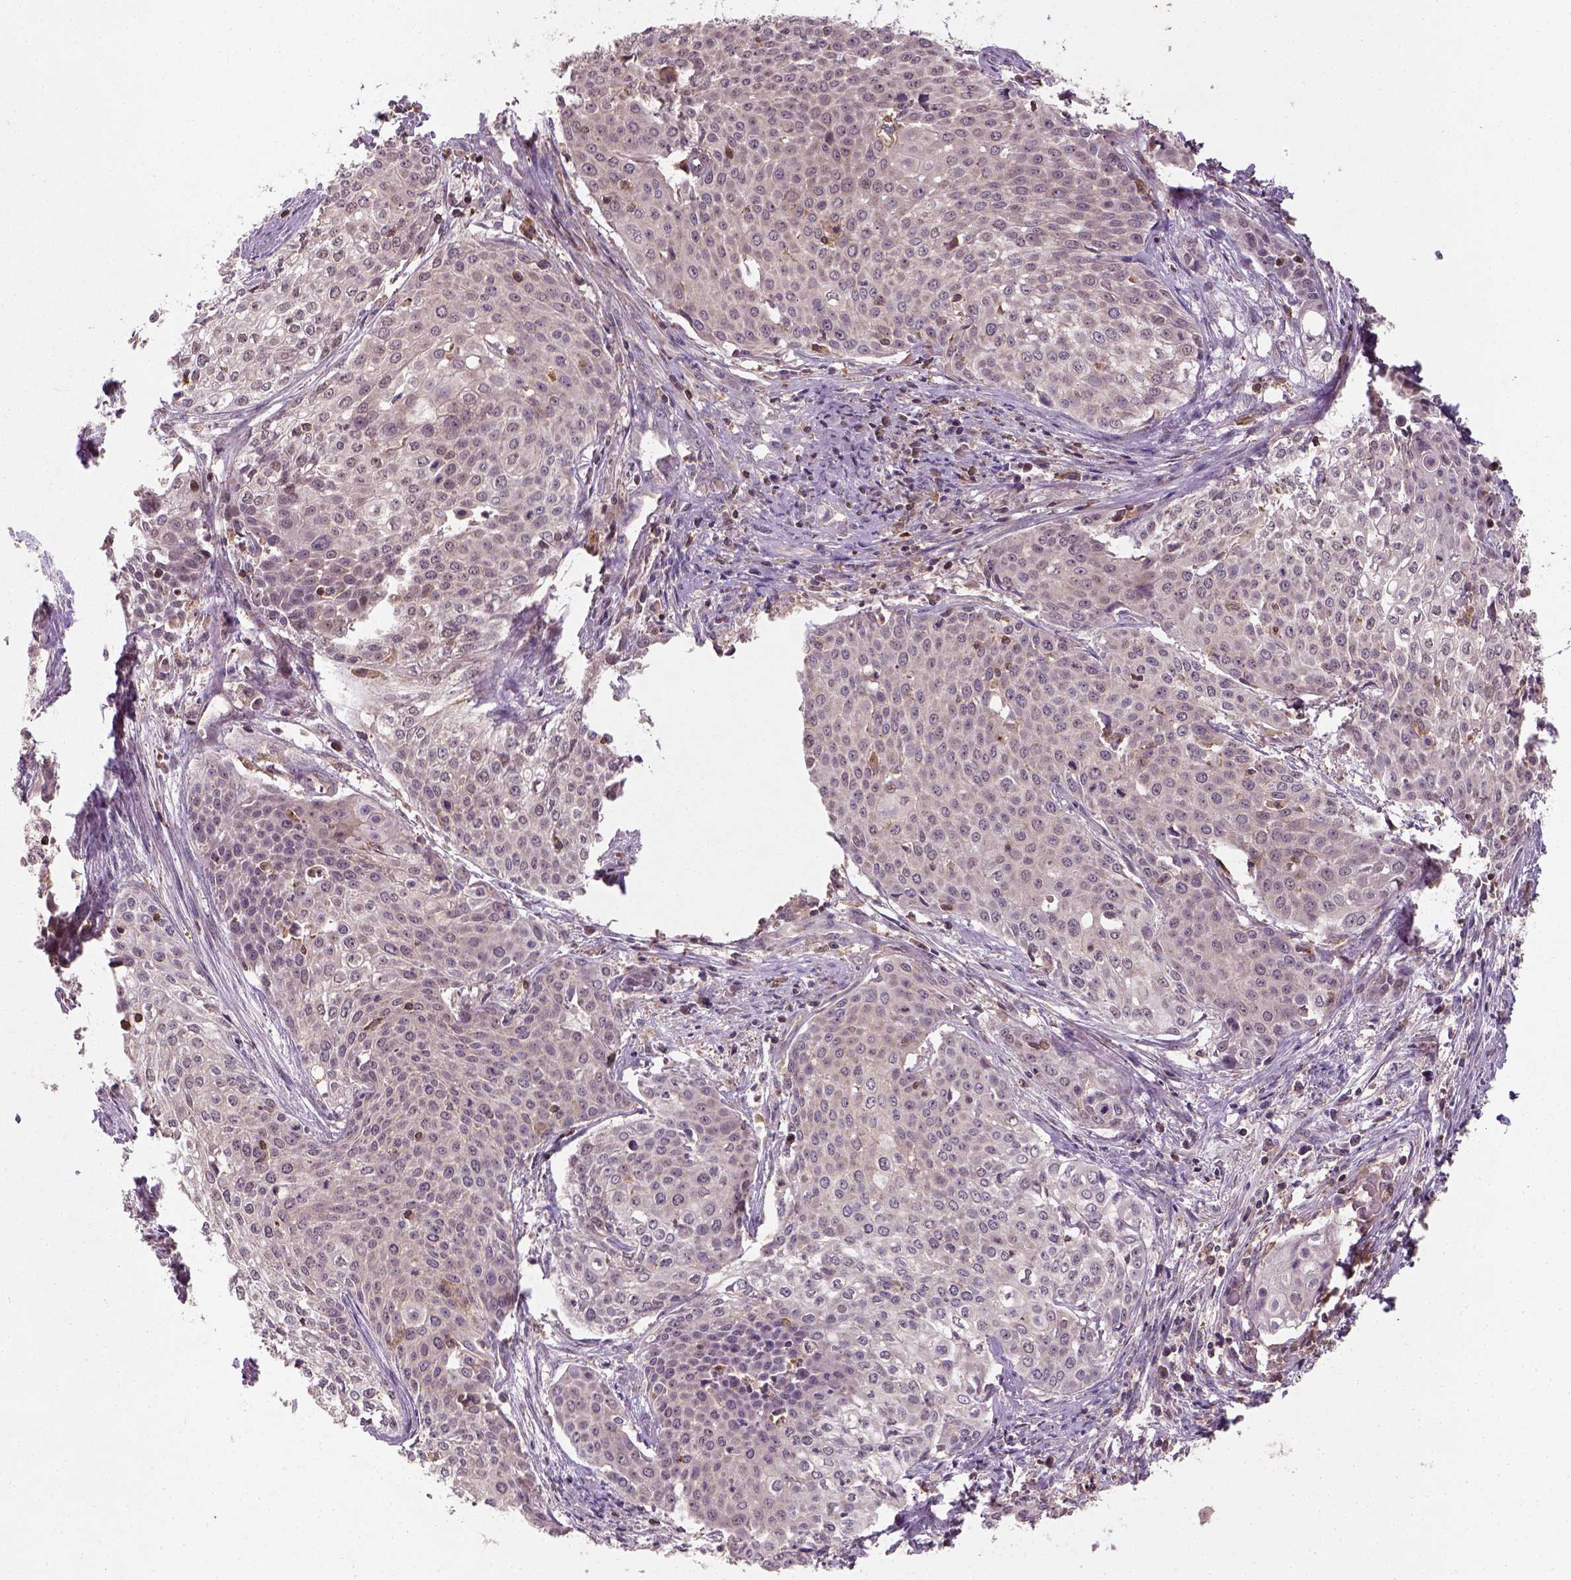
{"staining": {"intensity": "negative", "quantity": "none", "location": "none"}, "tissue": "cervical cancer", "cell_type": "Tumor cells", "image_type": "cancer", "snomed": [{"axis": "morphology", "description": "Squamous cell carcinoma, NOS"}, {"axis": "topography", "description": "Cervix"}], "caption": "Tumor cells show no significant expression in cervical cancer. Nuclei are stained in blue.", "gene": "CAMKK1", "patient": {"sex": "female", "age": 39}}